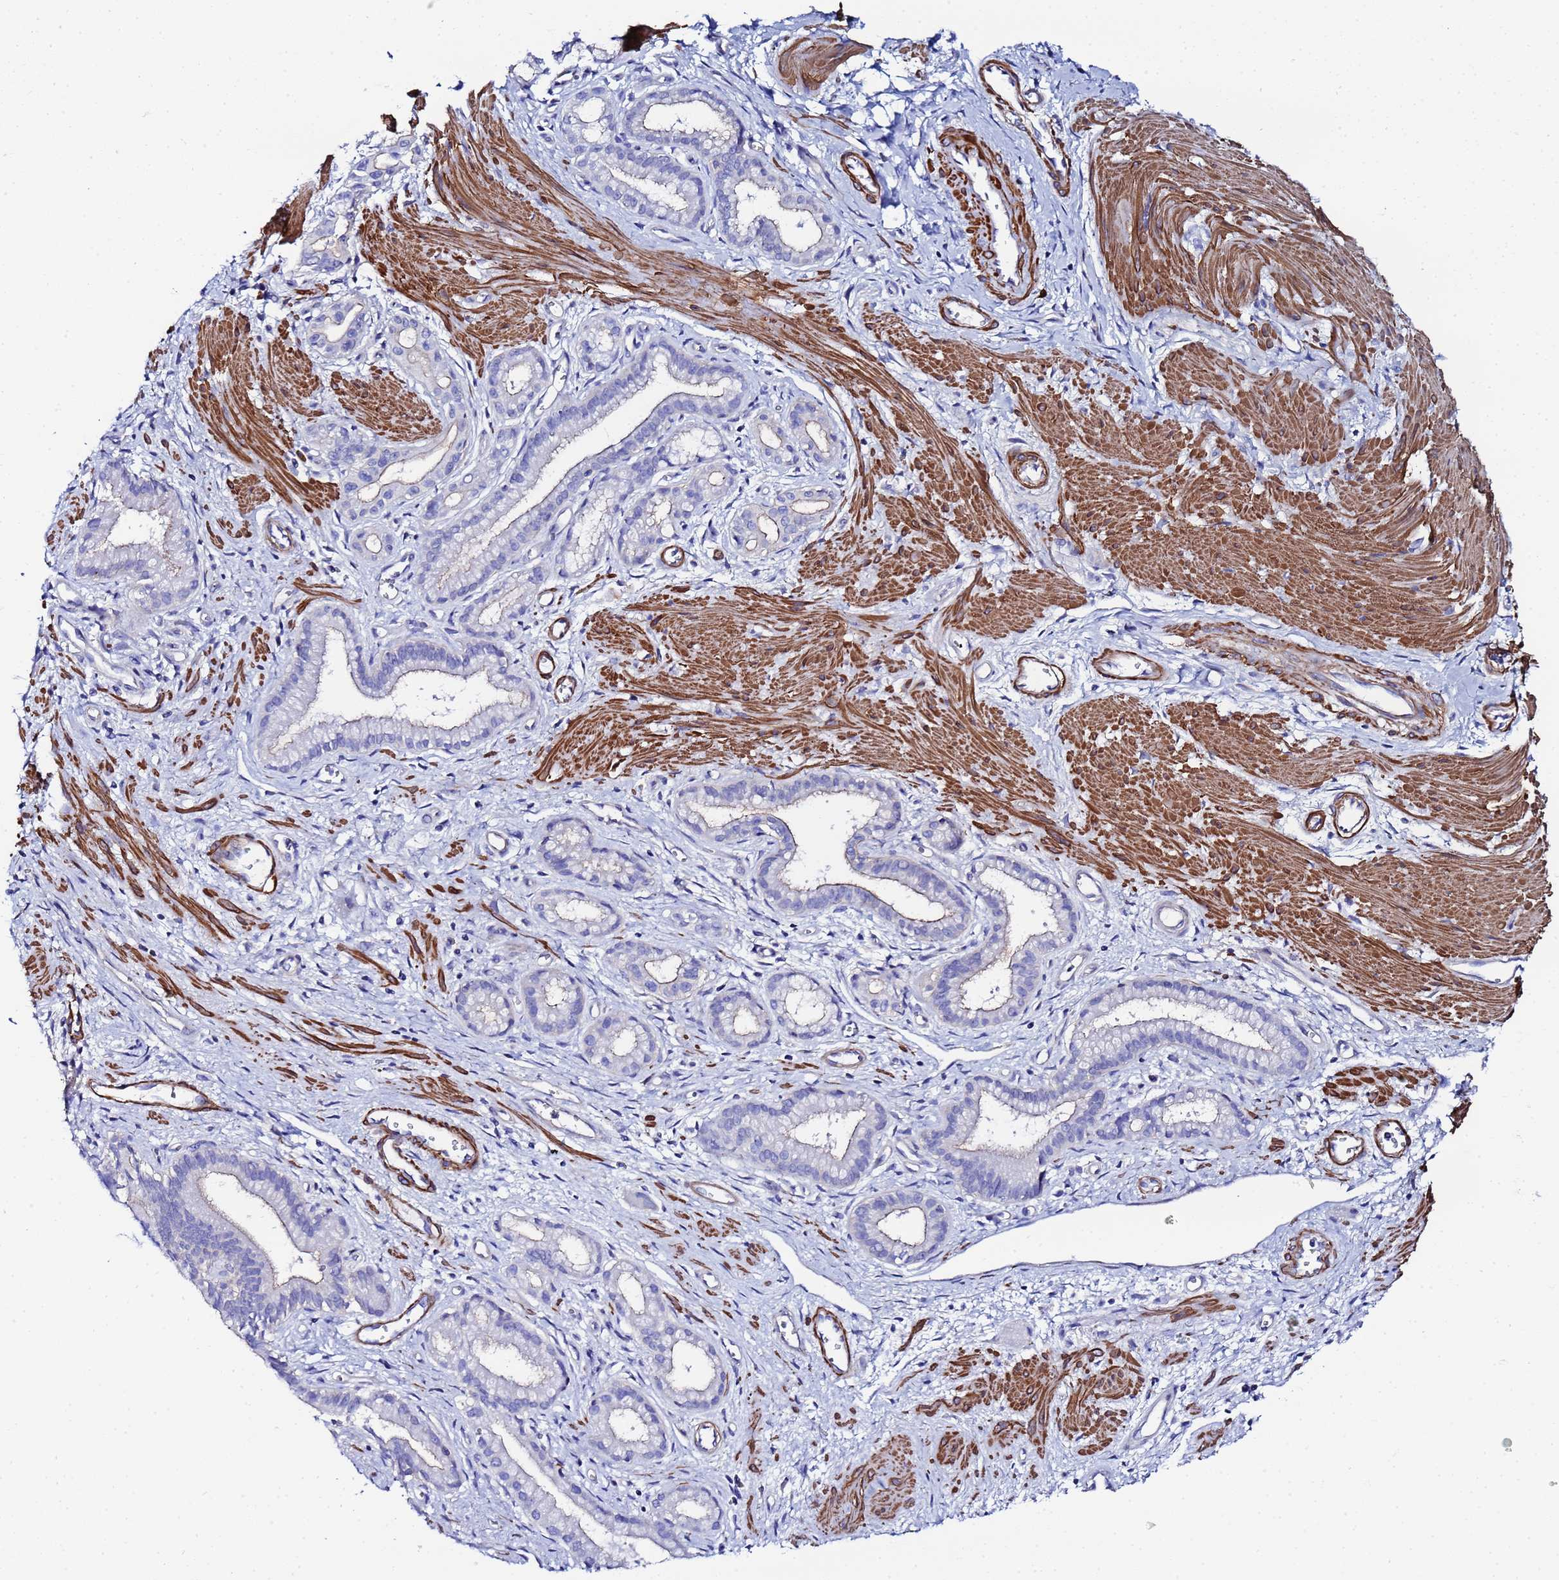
{"staining": {"intensity": "negative", "quantity": "none", "location": "none"}, "tissue": "pancreatic cancer", "cell_type": "Tumor cells", "image_type": "cancer", "snomed": [{"axis": "morphology", "description": "Adenocarcinoma, NOS"}, {"axis": "topography", "description": "Pancreas"}], "caption": "The histopathology image demonstrates no staining of tumor cells in pancreatic cancer (adenocarcinoma).", "gene": "RAB39B", "patient": {"sex": "male", "age": 78}}